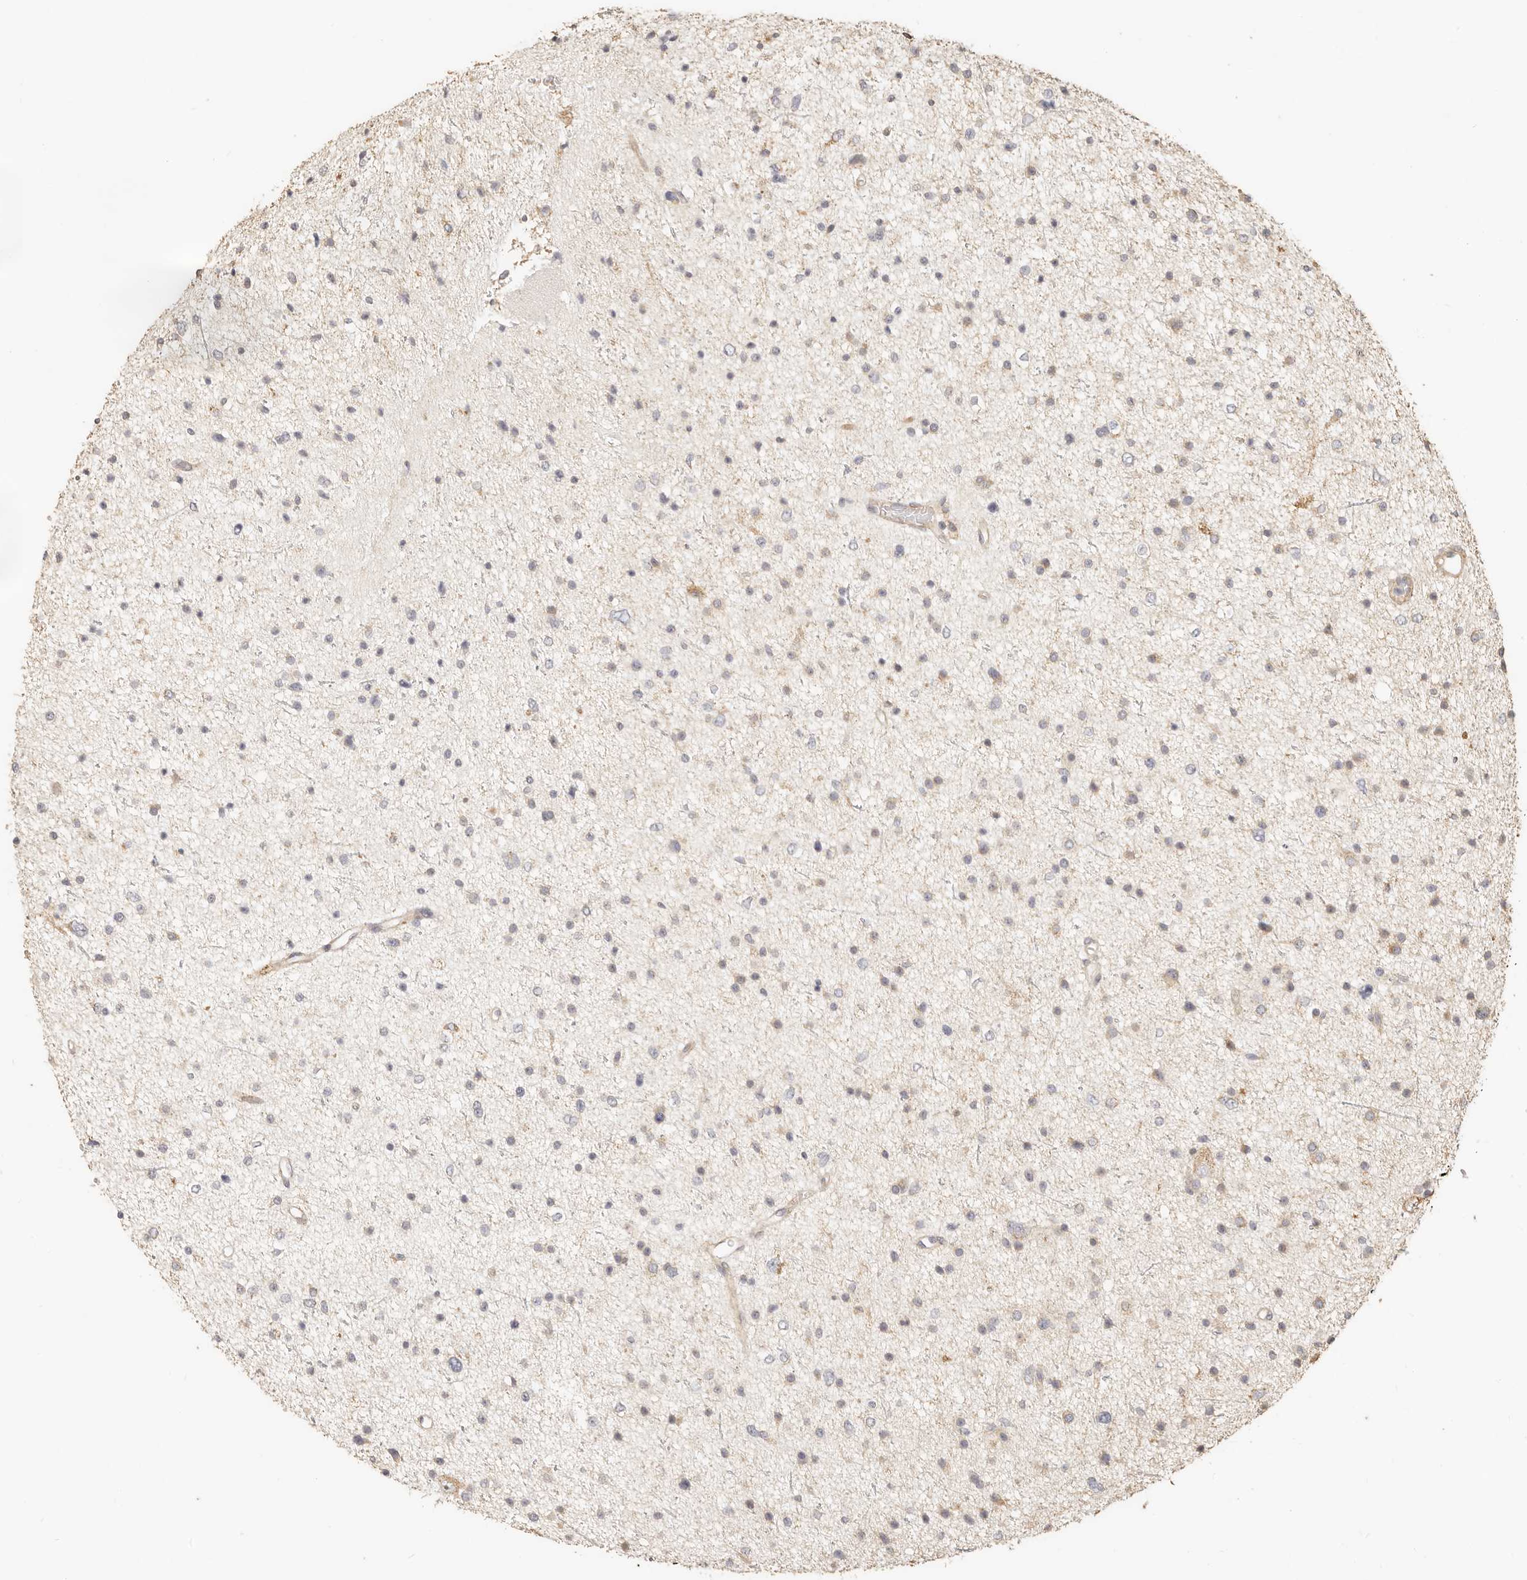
{"staining": {"intensity": "negative", "quantity": "none", "location": "none"}, "tissue": "glioma", "cell_type": "Tumor cells", "image_type": "cancer", "snomed": [{"axis": "morphology", "description": "Glioma, malignant, Low grade"}, {"axis": "topography", "description": "Brain"}], "caption": "The IHC photomicrograph has no significant expression in tumor cells of malignant low-grade glioma tissue.", "gene": "PTPN22", "patient": {"sex": "female", "age": 37}}